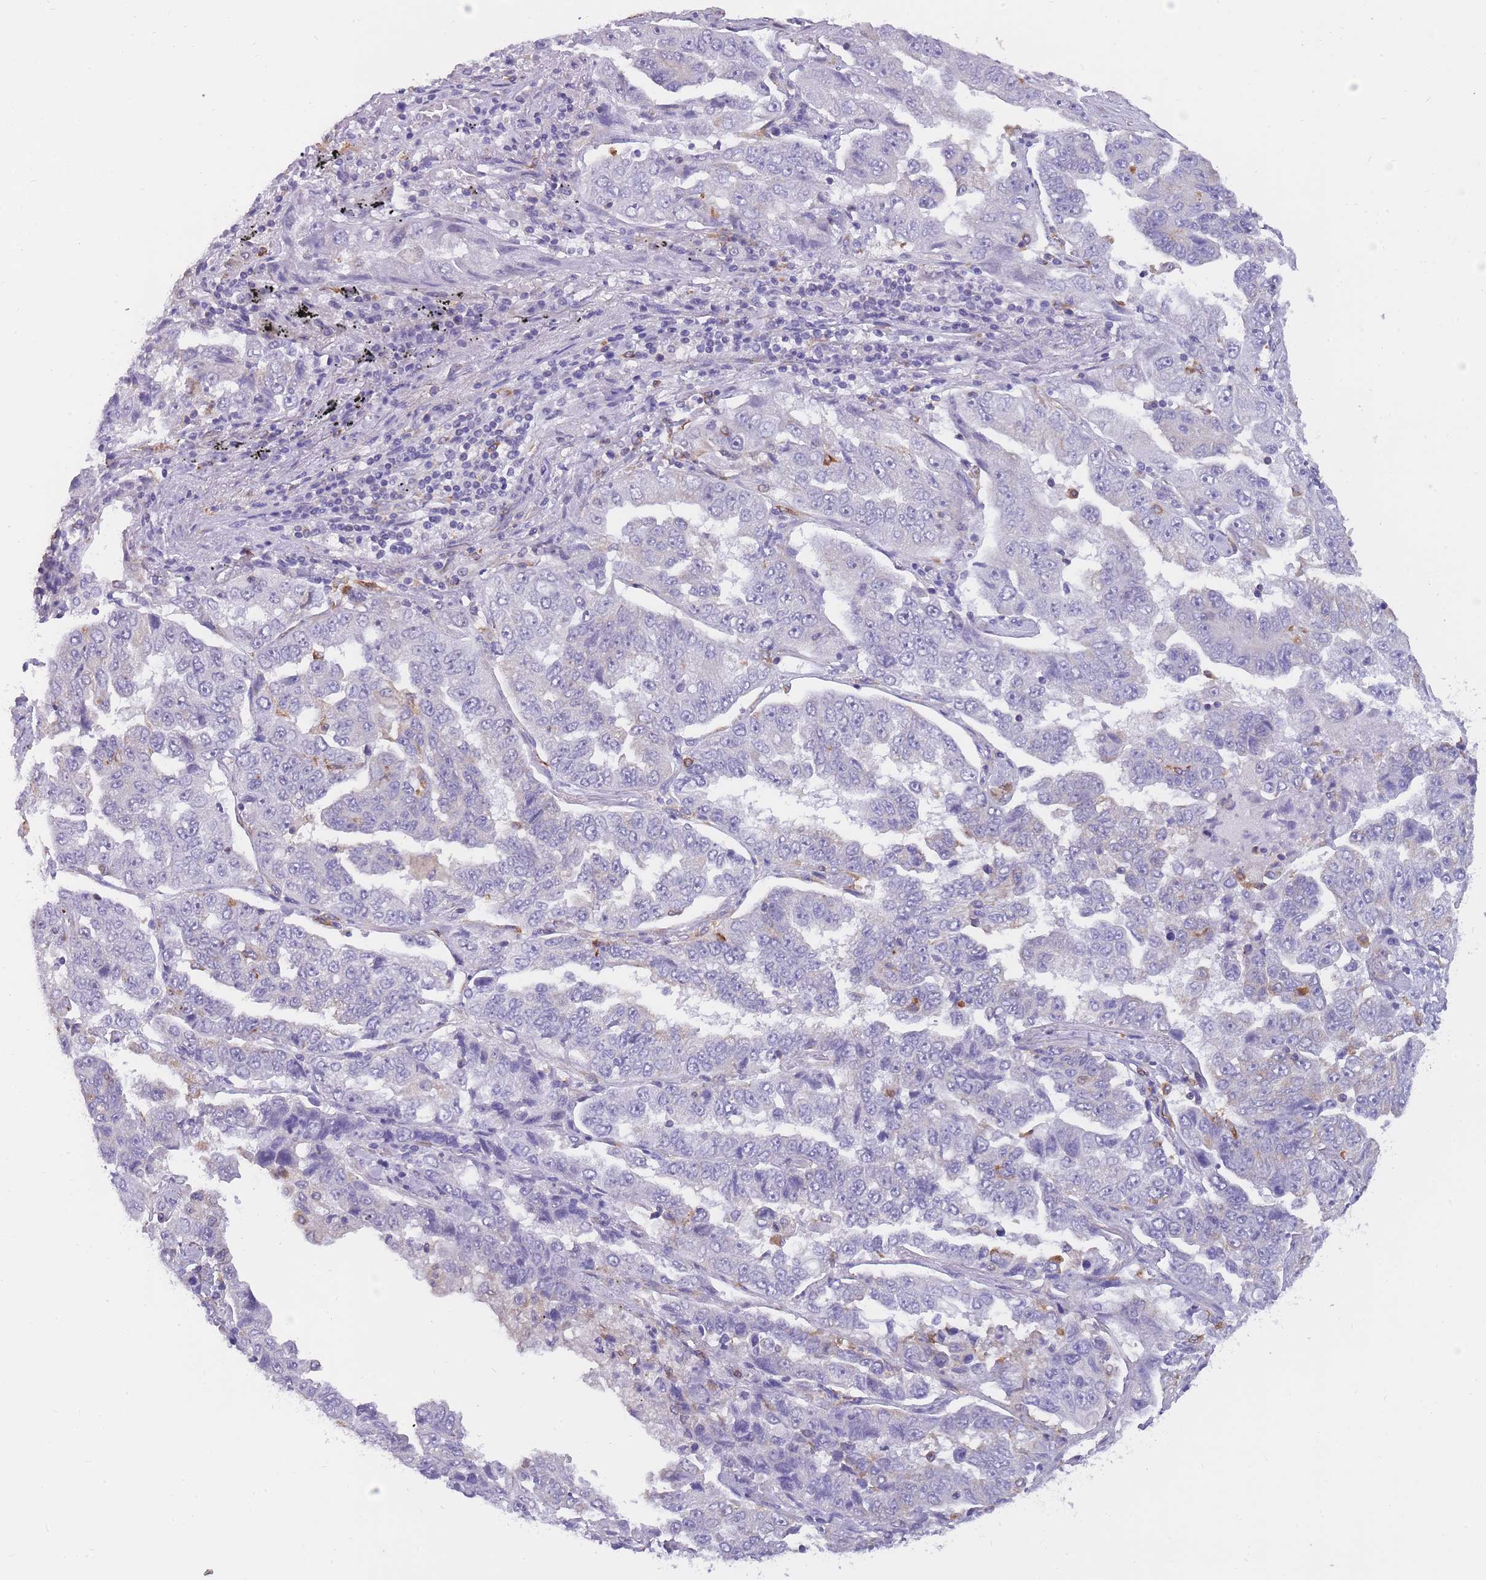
{"staining": {"intensity": "negative", "quantity": "none", "location": "none"}, "tissue": "lung cancer", "cell_type": "Tumor cells", "image_type": "cancer", "snomed": [{"axis": "morphology", "description": "Adenocarcinoma, NOS"}, {"axis": "topography", "description": "Lung"}], "caption": "IHC of lung cancer (adenocarcinoma) shows no expression in tumor cells.", "gene": "ZNF662", "patient": {"sex": "female", "age": 51}}